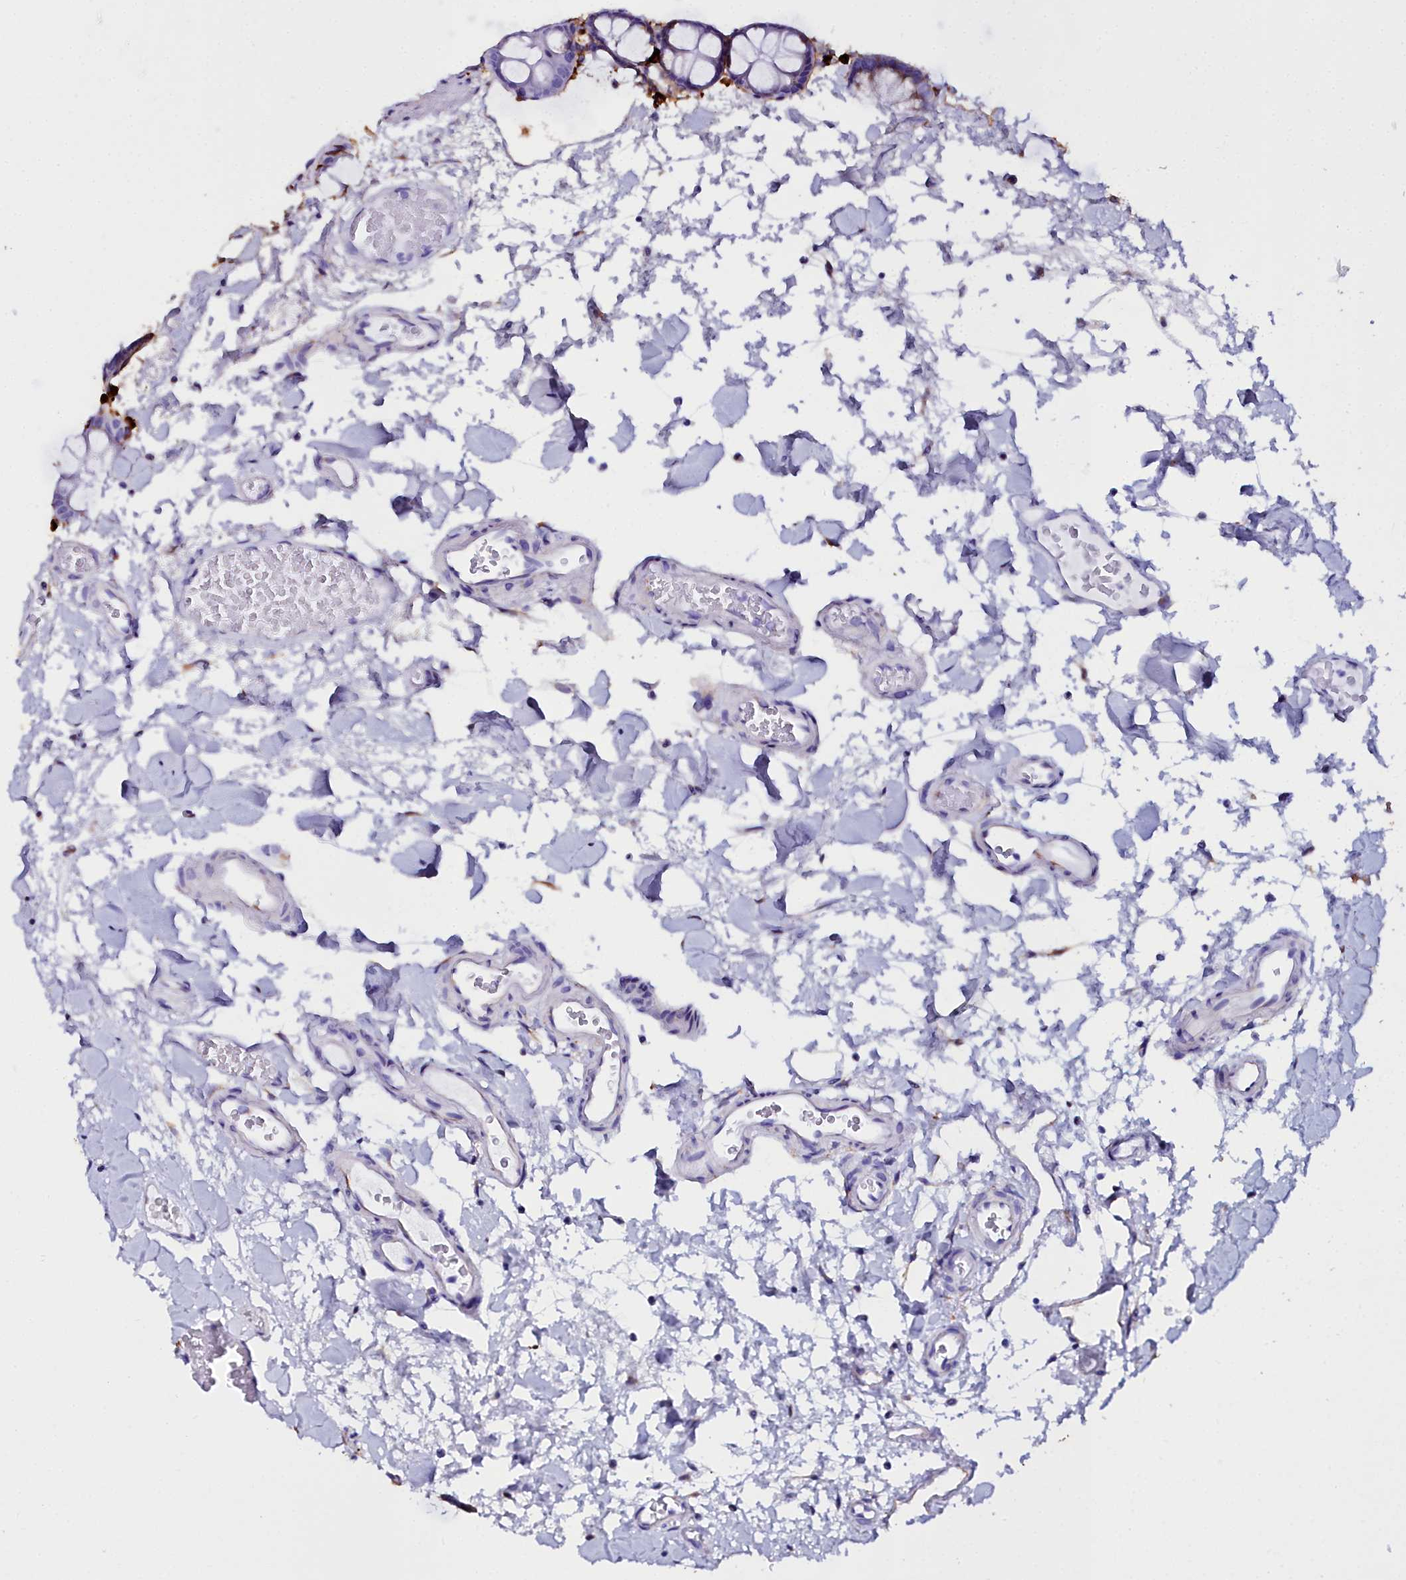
{"staining": {"intensity": "negative", "quantity": "none", "location": "none"}, "tissue": "colon", "cell_type": "Endothelial cells", "image_type": "normal", "snomed": [{"axis": "morphology", "description": "Normal tissue, NOS"}, {"axis": "topography", "description": "Colon"}], "caption": "Immunohistochemical staining of benign colon displays no significant expression in endothelial cells.", "gene": "TXNDC5", "patient": {"sex": "male", "age": 75}}